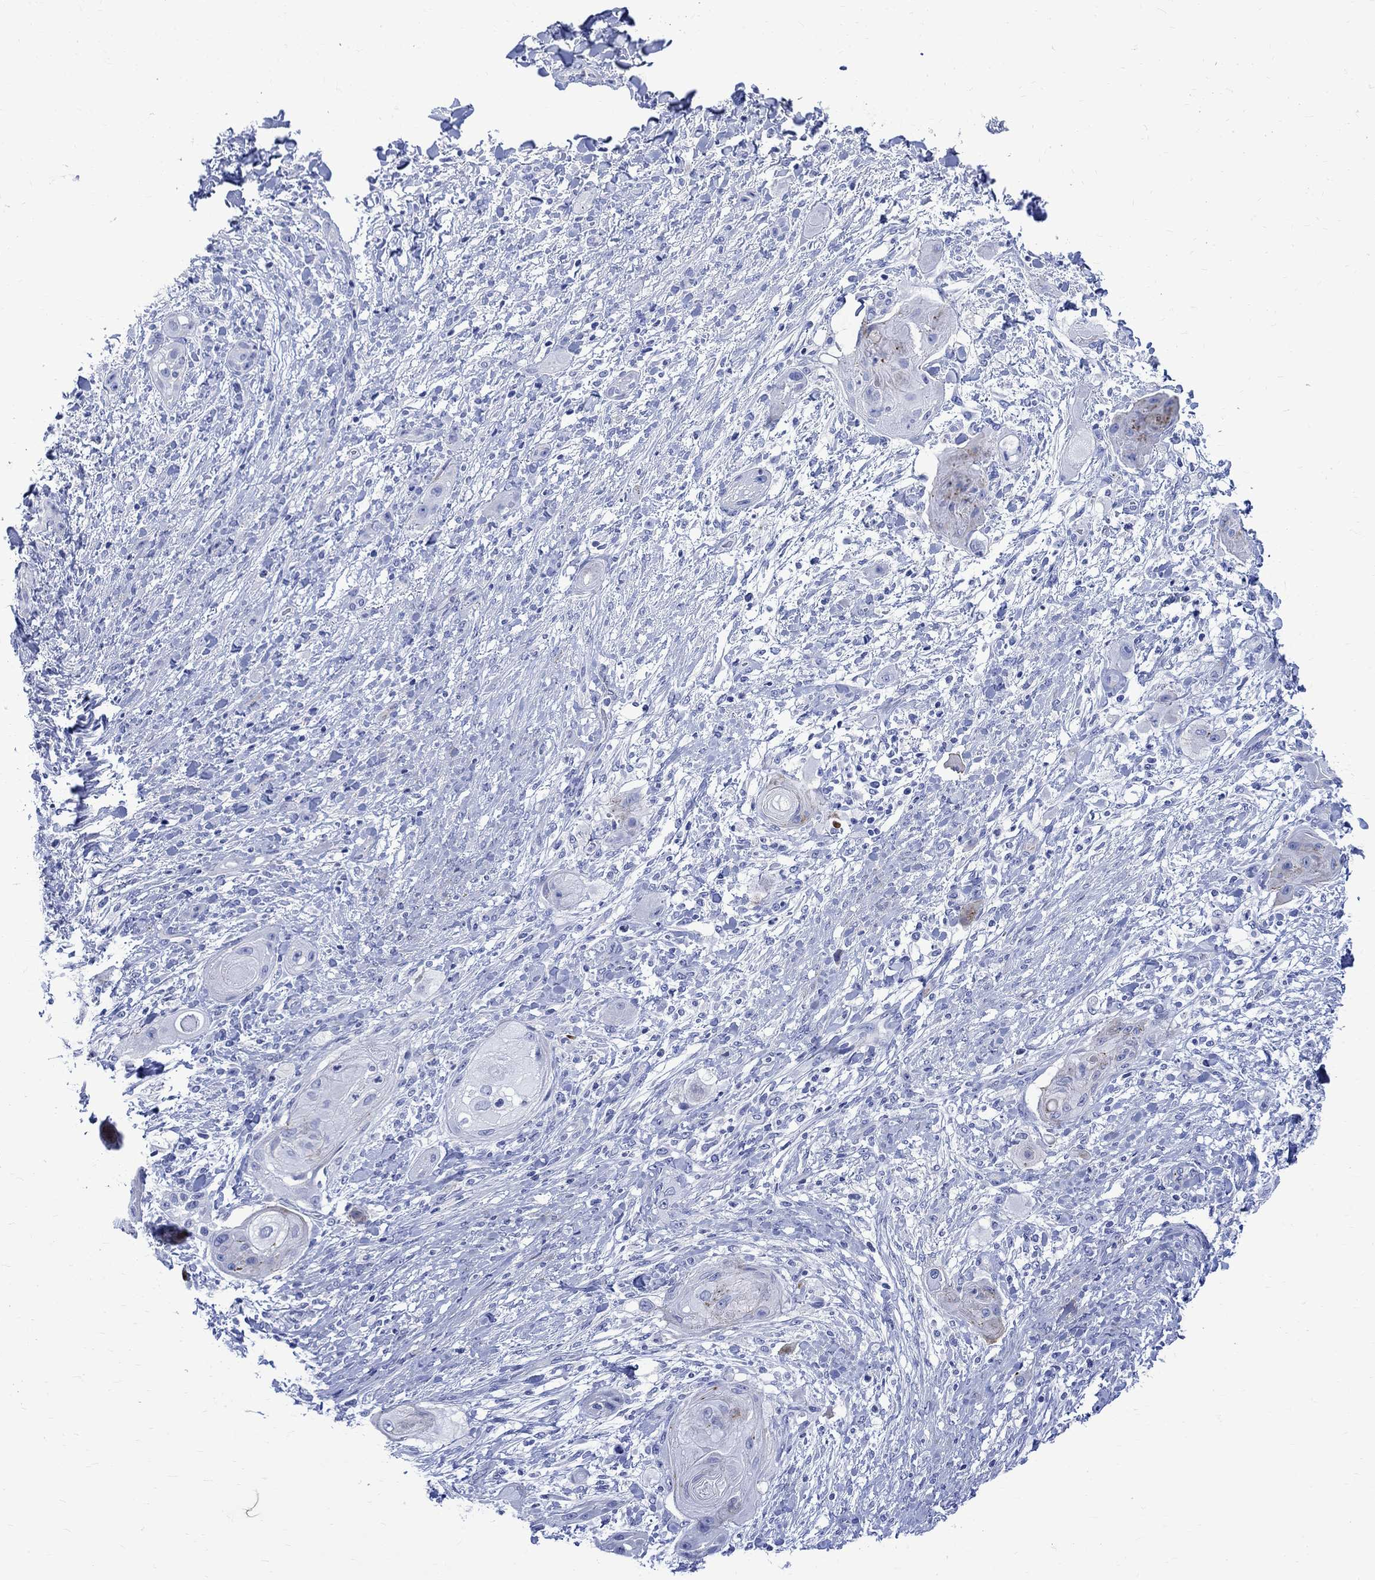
{"staining": {"intensity": "negative", "quantity": "none", "location": "none"}, "tissue": "skin cancer", "cell_type": "Tumor cells", "image_type": "cancer", "snomed": [{"axis": "morphology", "description": "Squamous cell carcinoma, NOS"}, {"axis": "topography", "description": "Skin"}], "caption": "Immunohistochemistry (IHC) micrograph of human skin cancer (squamous cell carcinoma) stained for a protein (brown), which displays no staining in tumor cells.", "gene": "PARVB", "patient": {"sex": "male", "age": 62}}